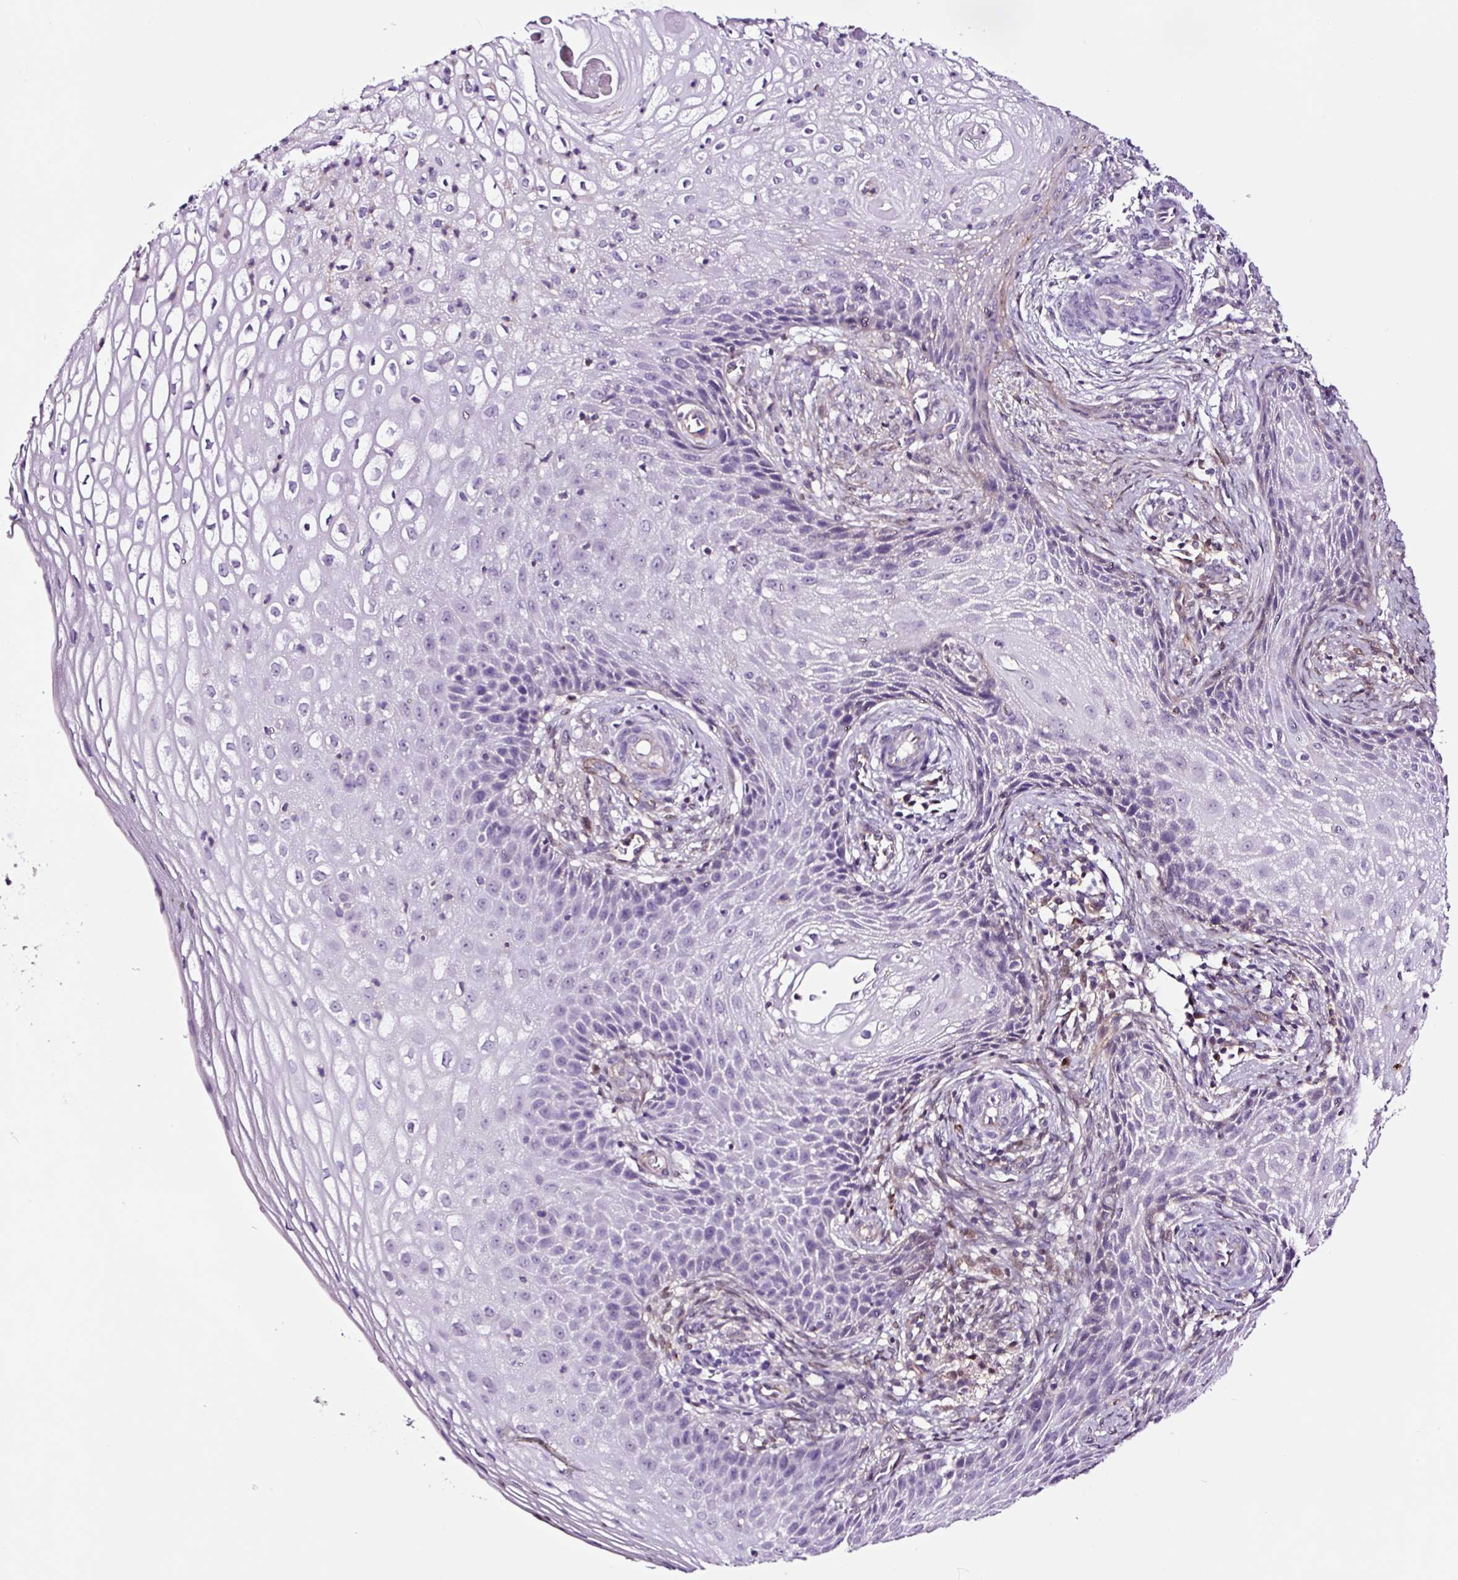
{"staining": {"intensity": "negative", "quantity": "none", "location": "none"}, "tissue": "cervical cancer", "cell_type": "Tumor cells", "image_type": "cancer", "snomed": [{"axis": "morphology", "description": "Squamous cell carcinoma, NOS"}, {"axis": "topography", "description": "Cervix"}], "caption": "Protein analysis of squamous cell carcinoma (cervical) displays no significant staining in tumor cells. (Stains: DAB (3,3'-diaminobenzidine) immunohistochemistry (IHC) with hematoxylin counter stain, Microscopy: brightfield microscopy at high magnification).", "gene": "TAFA3", "patient": {"sex": "female", "age": 30}}